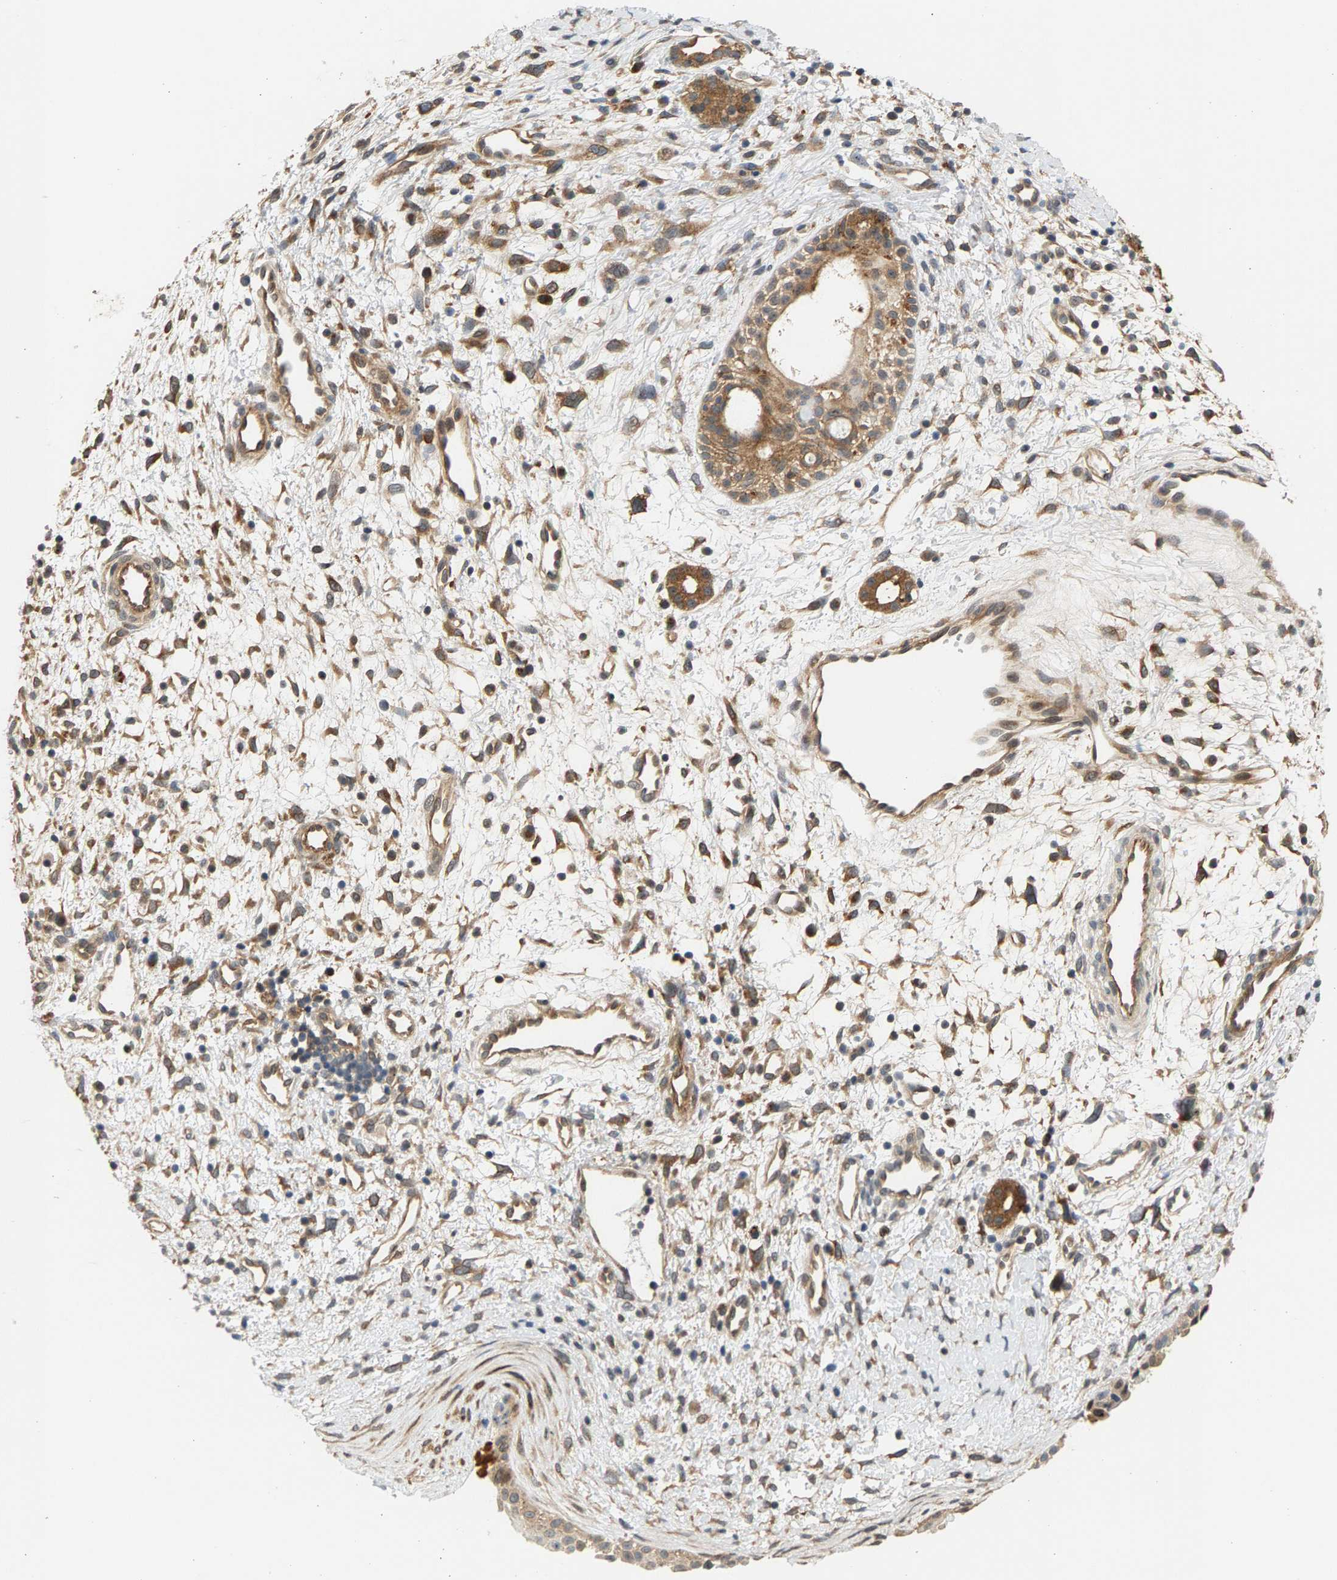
{"staining": {"intensity": "moderate", "quantity": ">75%", "location": "cytoplasmic/membranous"}, "tissue": "nasopharynx", "cell_type": "Respiratory epithelial cells", "image_type": "normal", "snomed": [{"axis": "morphology", "description": "Normal tissue, NOS"}, {"axis": "topography", "description": "Nasopharynx"}], "caption": "The micrograph reveals a brown stain indicating the presence of a protein in the cytoplasmic/membranous of respiratory epithelial cells in nasopharynx. The protein is shown in brown color, while the nuclei are stained blue.", "gene": "MAP2K5", "patient": {"sex": "male", "age": 22}}